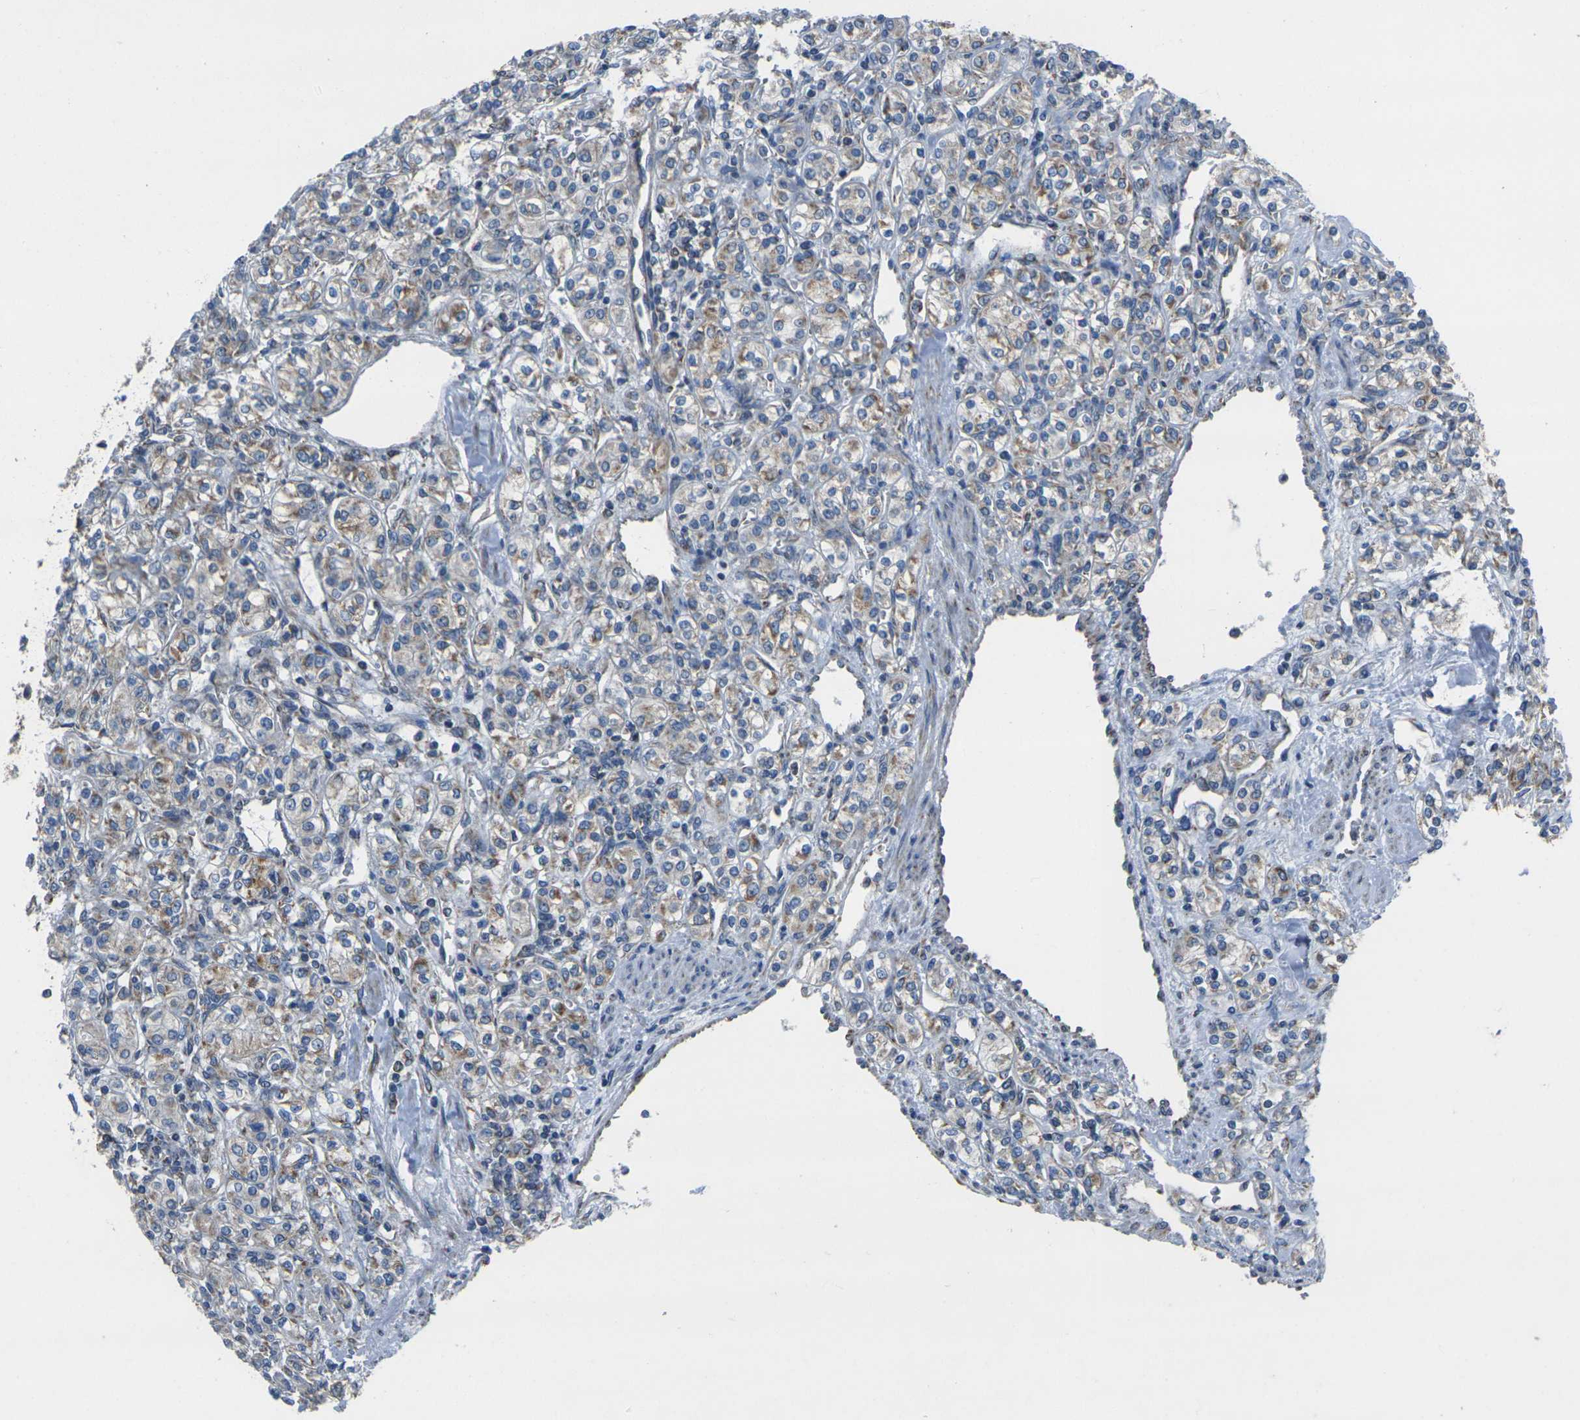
{"staining": {"intensity": "moderate", "quantity": ">75%", "location": "cytoplasmic/membranous"}, "tissue": "renal cancer", "cell_type": "Tumor cells", "image_type": "cancer", "snomed": [{"axis": "morphology", "description": "Adenocarcinoma, NOS"}, {"axis": "topography", "description": "Kidney"}], "caption": "Renal cancer (adenocarcinoma) was stained to show a protein in brown. There is medium levels of moderate cytoplasmic/membranous staining in about >75% of tumor cells.", "gene": "TMEM120B", "patient": {"sex": "male", "age": 77}}